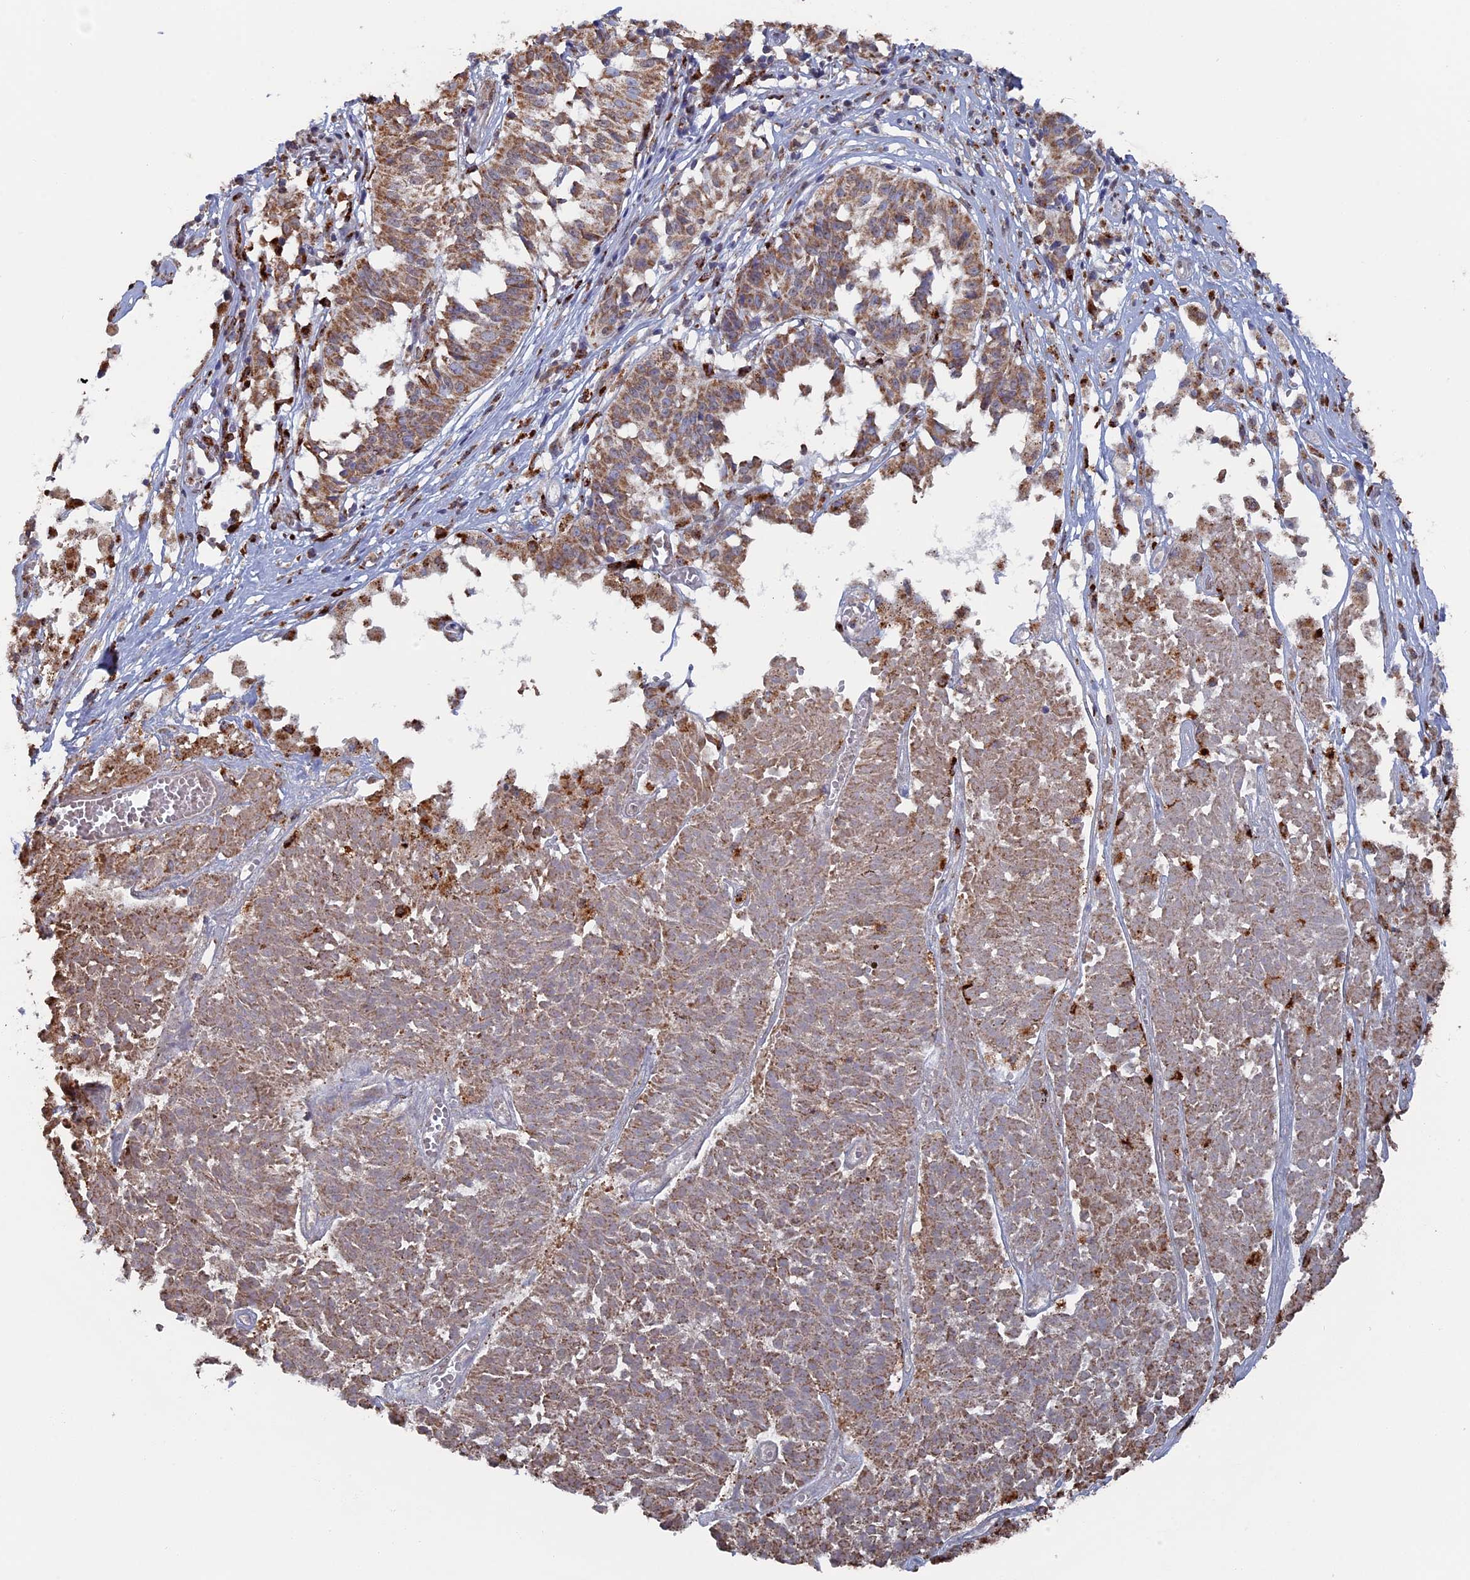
{"staining": {"intensity": "moderate", "quantity": ">75%", "location": "cytoplasmic/membranous"}, "tissue": "melanoma", "cell_type": "Tumor cells", "image_type": "cancer", "snomed": [{"axis": "morphology", "description": "Malignant melanoma, NOS"}, {"axis": "topography", "description": "Skin"}], "caption": "High-magnification brightfield microscopy of melanoma stained with DAB (brown) and counterstained with hematoxylin (blue). tumor cells exhibit moderate cytoplasmic/membranous expression is seen in about>75% of cells.", "gene": "SMG9", "patient": {"sex": "female", "age": 72}}